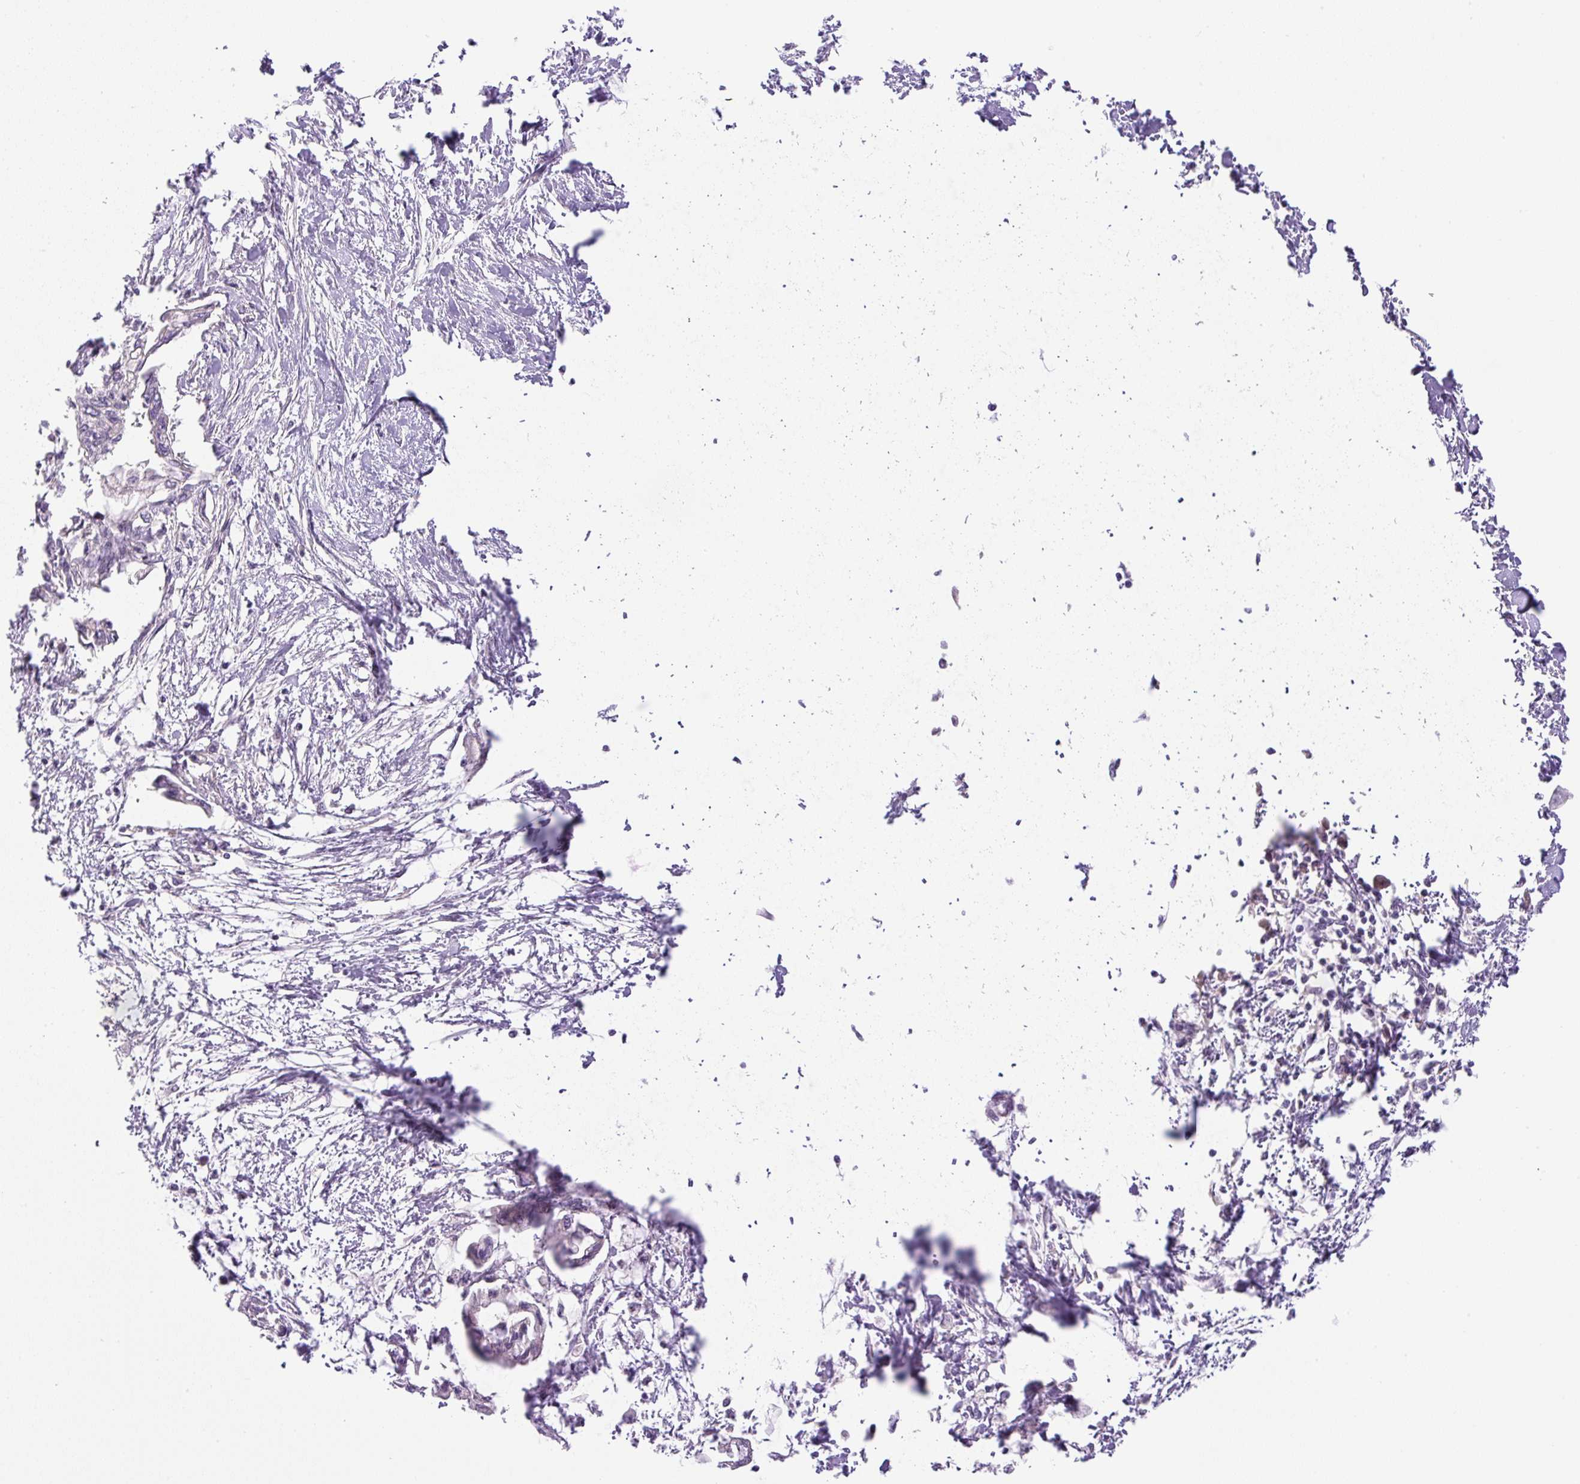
{"staining": {"intensity": "negative", "quantity": "none", "location": "none"}, "tissue": "pancreatic cancer", "cell_type": "Tumor cells", "image_type": "cancer", "snomed": [{"axis": "morphology", "description": "Adenocarcinoma, NOS"}, {"axis": "topography", "description": "Pancreas"}], "caption": "A photomicrograph of pancreatic adenocarcinoma stained for a protein demonstrates no brown staining in tumor cells.", "gene": "TMEM151B", "patient": {"sex": "male", "age": 48}}